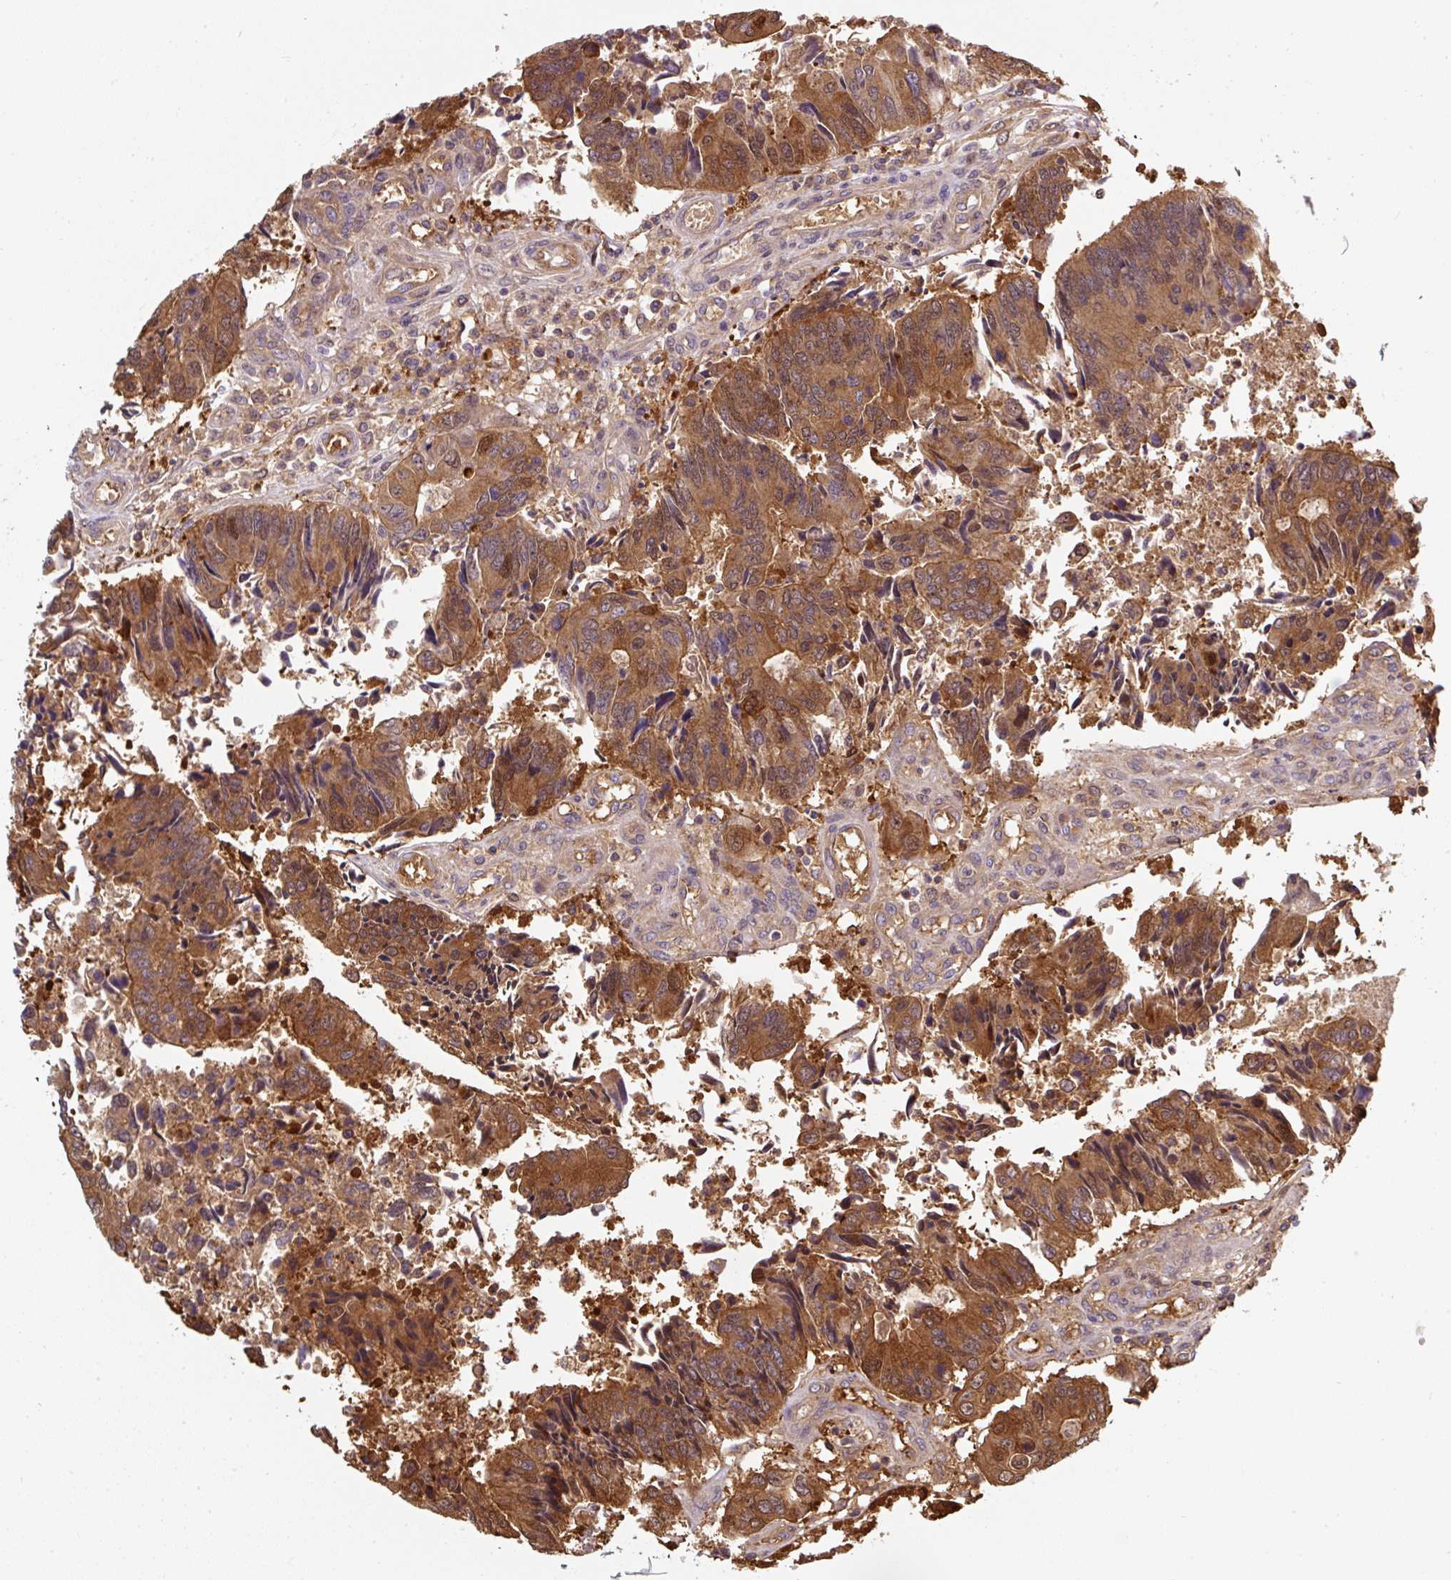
{"staining": {"intensity": "moderate", "quantity": ">75%", "location": "cytoplasmic/membranous"}, "tissue": "colorectal cancer", "cell_type": "Tumor cells", "image_type": "cancer", "snomed": [{"axis": "morphology", "description": "Adenocarcinoma, NOS"}, {"axis": "topography", "description": "Colon"}], "caption": "There is medium levels of moderate cytoplasmic/membranous staining in tumor cells of colorectal cancer, as demonstrated by immunohistochemical staining (brown color).", "gene": "ST13", "patient": {"sex": "female", "age": 67}}